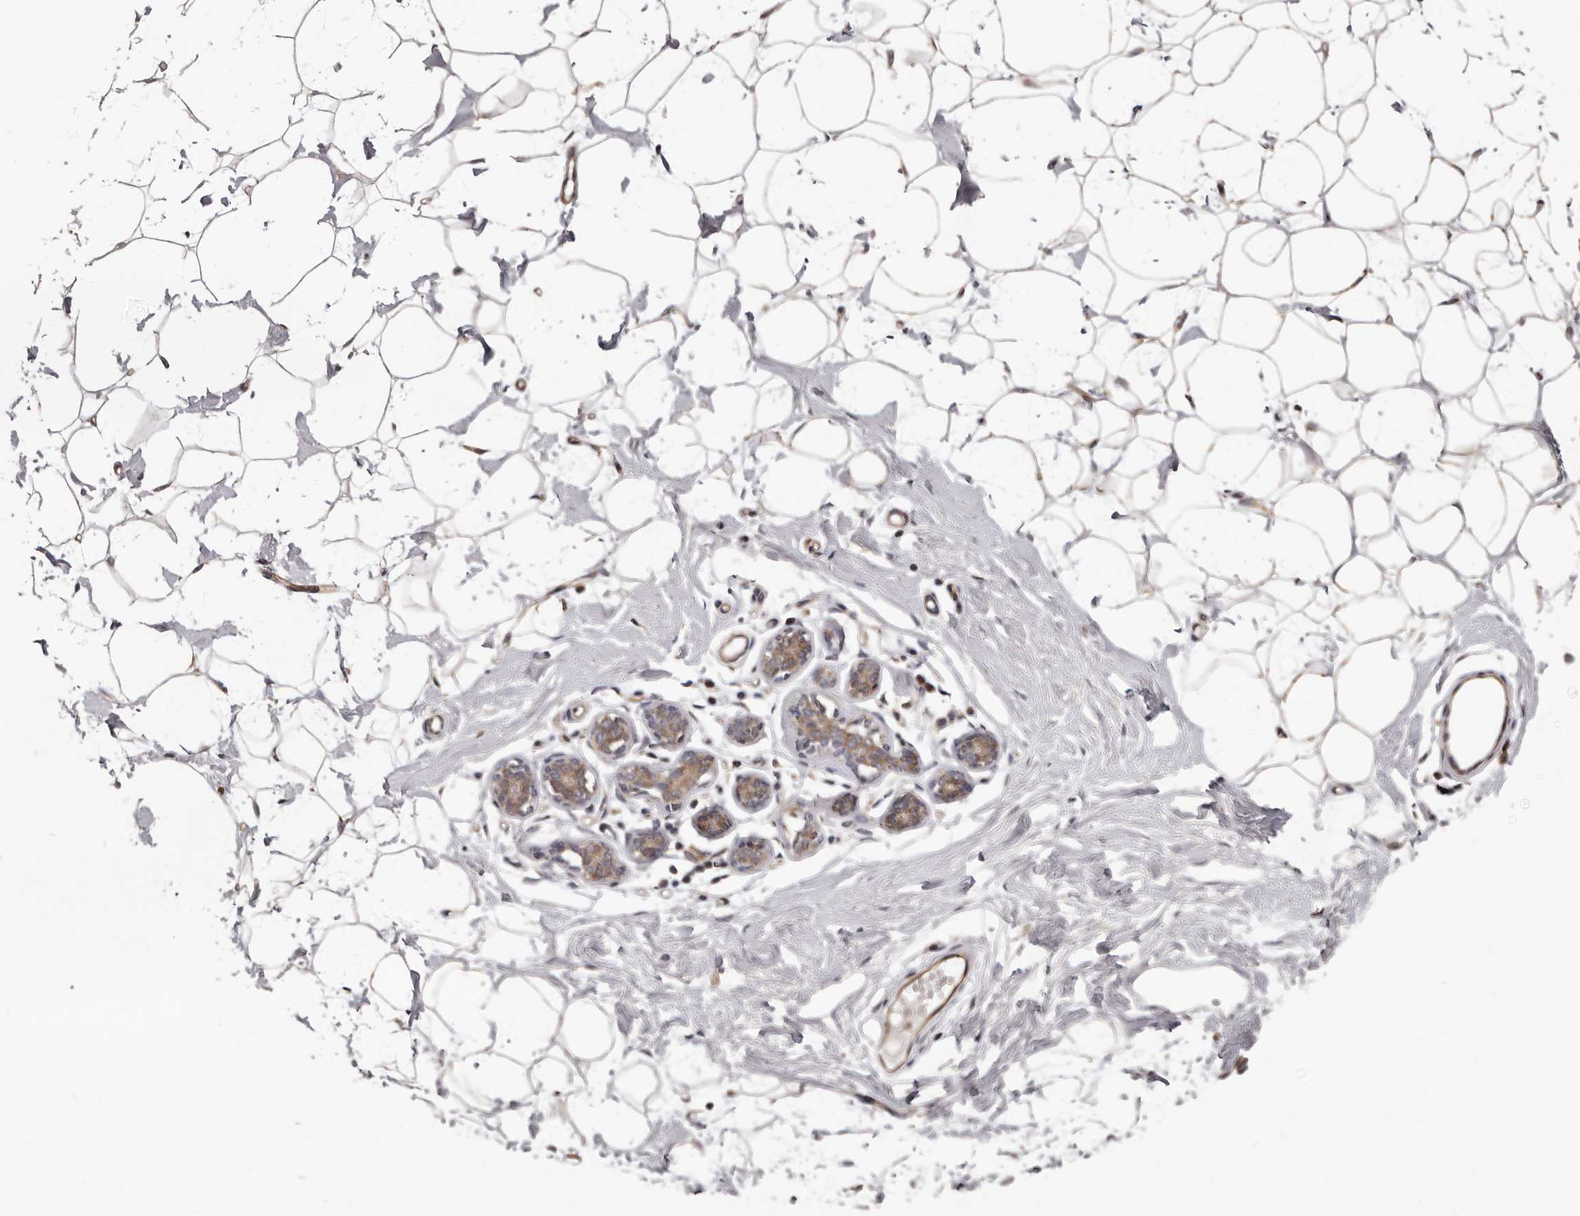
{"staining": {"intensity": "weak", "quantity": ">75%", "location": "cytoplasmic/membranous"}, "tissue": "adipose tissue", "cell_type": "Adipocytes", "image_type": "normal", "snomed": [{"axis": "morphology", "description": "Normal tissue, NOS"}, {"axis": "topography", "description": "Breast"}], "caption": "IHC image of normal adipose tissue: adipose tissue stained using immunohistochemistry shows low levels of weak protein expression localized specifically in the cytoplasmic/membranous of adipocytes, appearing as a cytoplasmic/membranous brown color.", "gene": "VPS37A", "patient": {"sex": "female", "age": 23}}